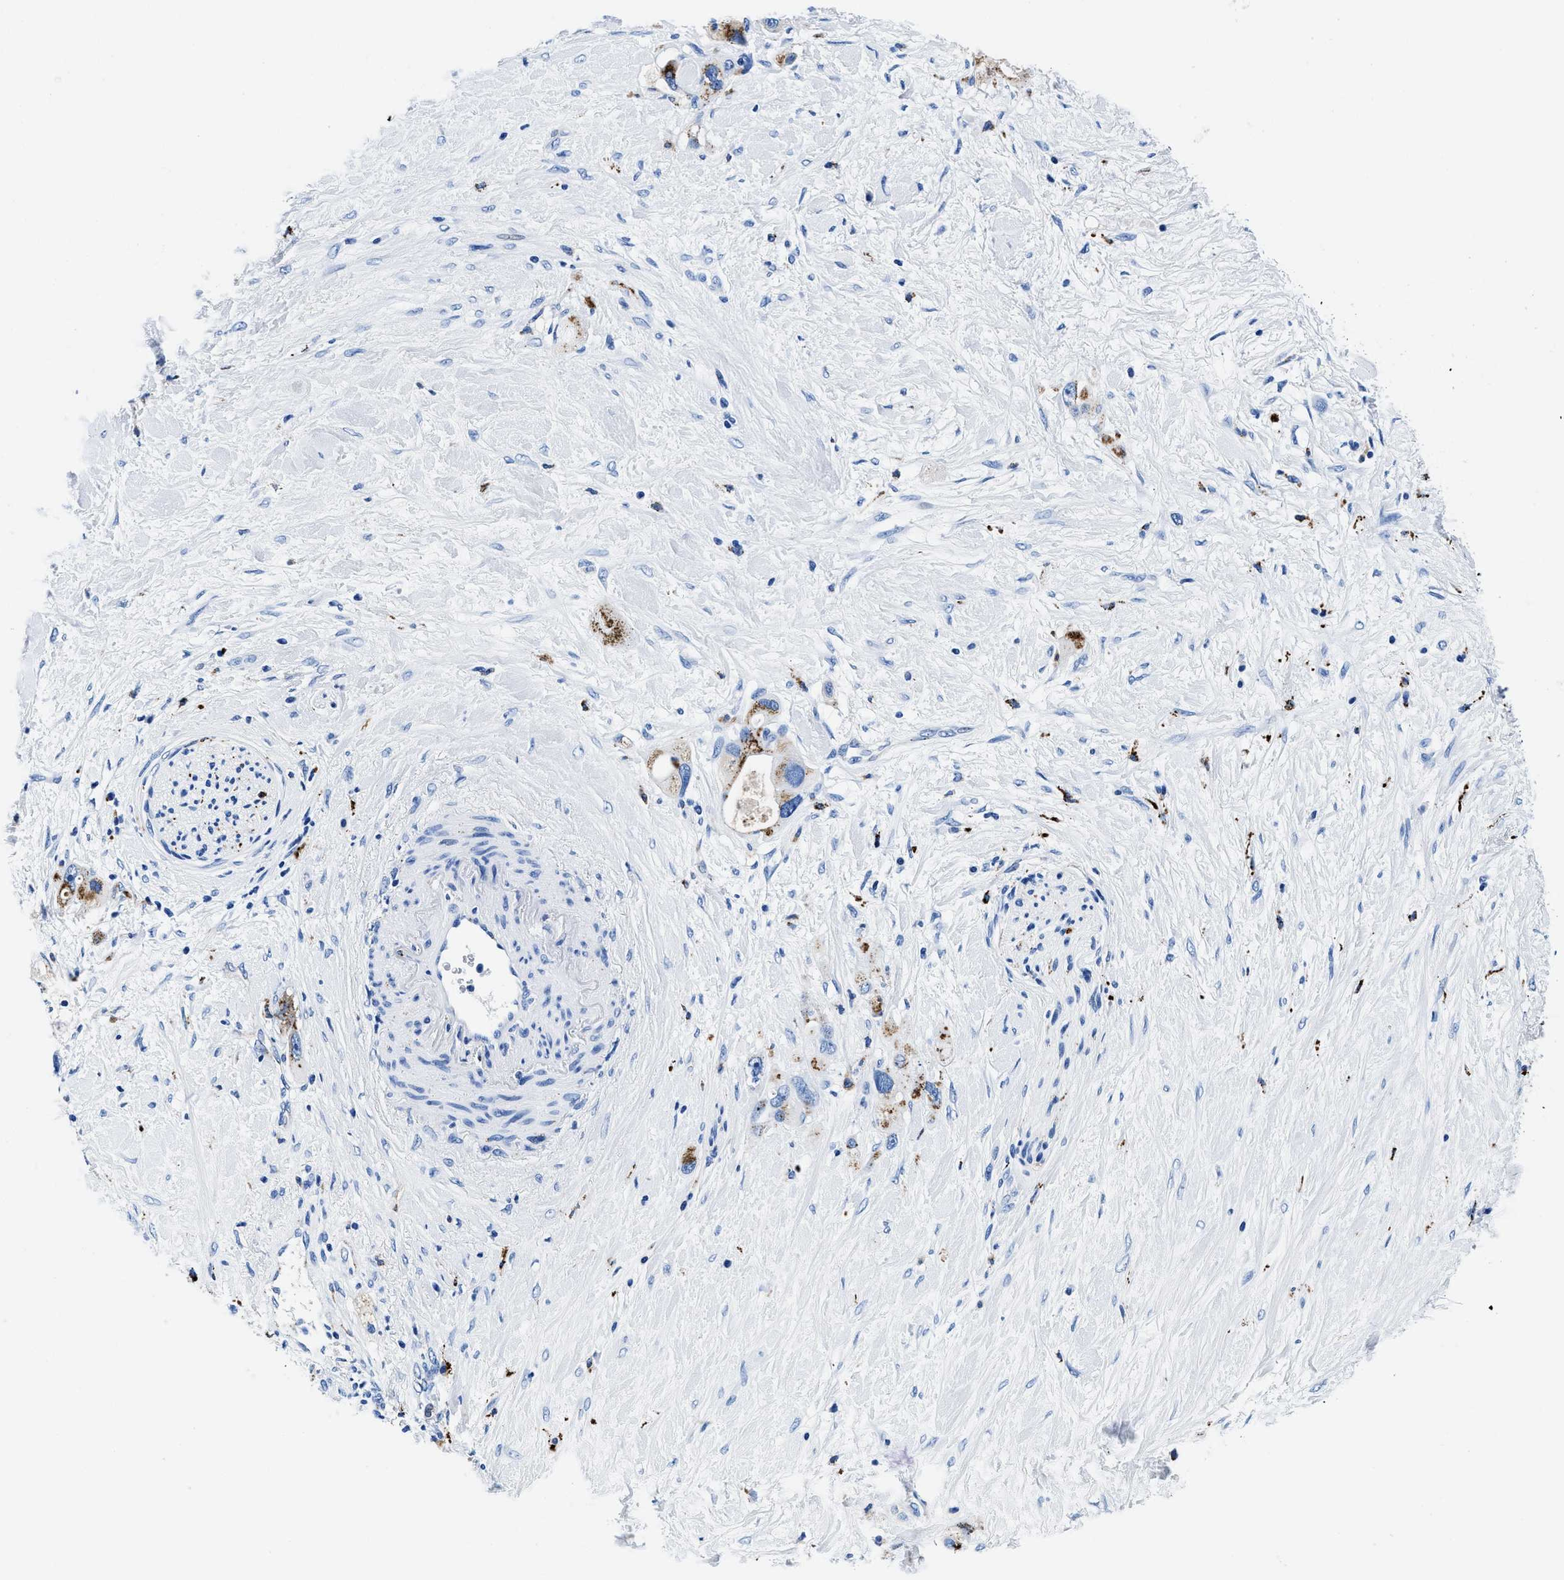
{"staining": {"intensity": "moderate", "quantity": "25%-75%", "location": "cytoplasmic/membranous"}, "tissue": "pancreatic cancer", "cell_type": "Tumor cells", "image_type": "cancer", "snomed": [{"axis": "morphology", "description": "Adenocarcinoma, NOS"}, {"axis": "topography", "description": "Pancreas"}], "caption": "Adenocarcinoma (pancreatic) was stained to show a protein in brown. There is medium levels of moderate cytoplasmic/membranous expression in about 25%-75% of tumor cells. (DAB = brown stain, brightfield microscopy at high magnification).", "gene": "OR14K1", "patient": {"sex": "female", "age": 56}}